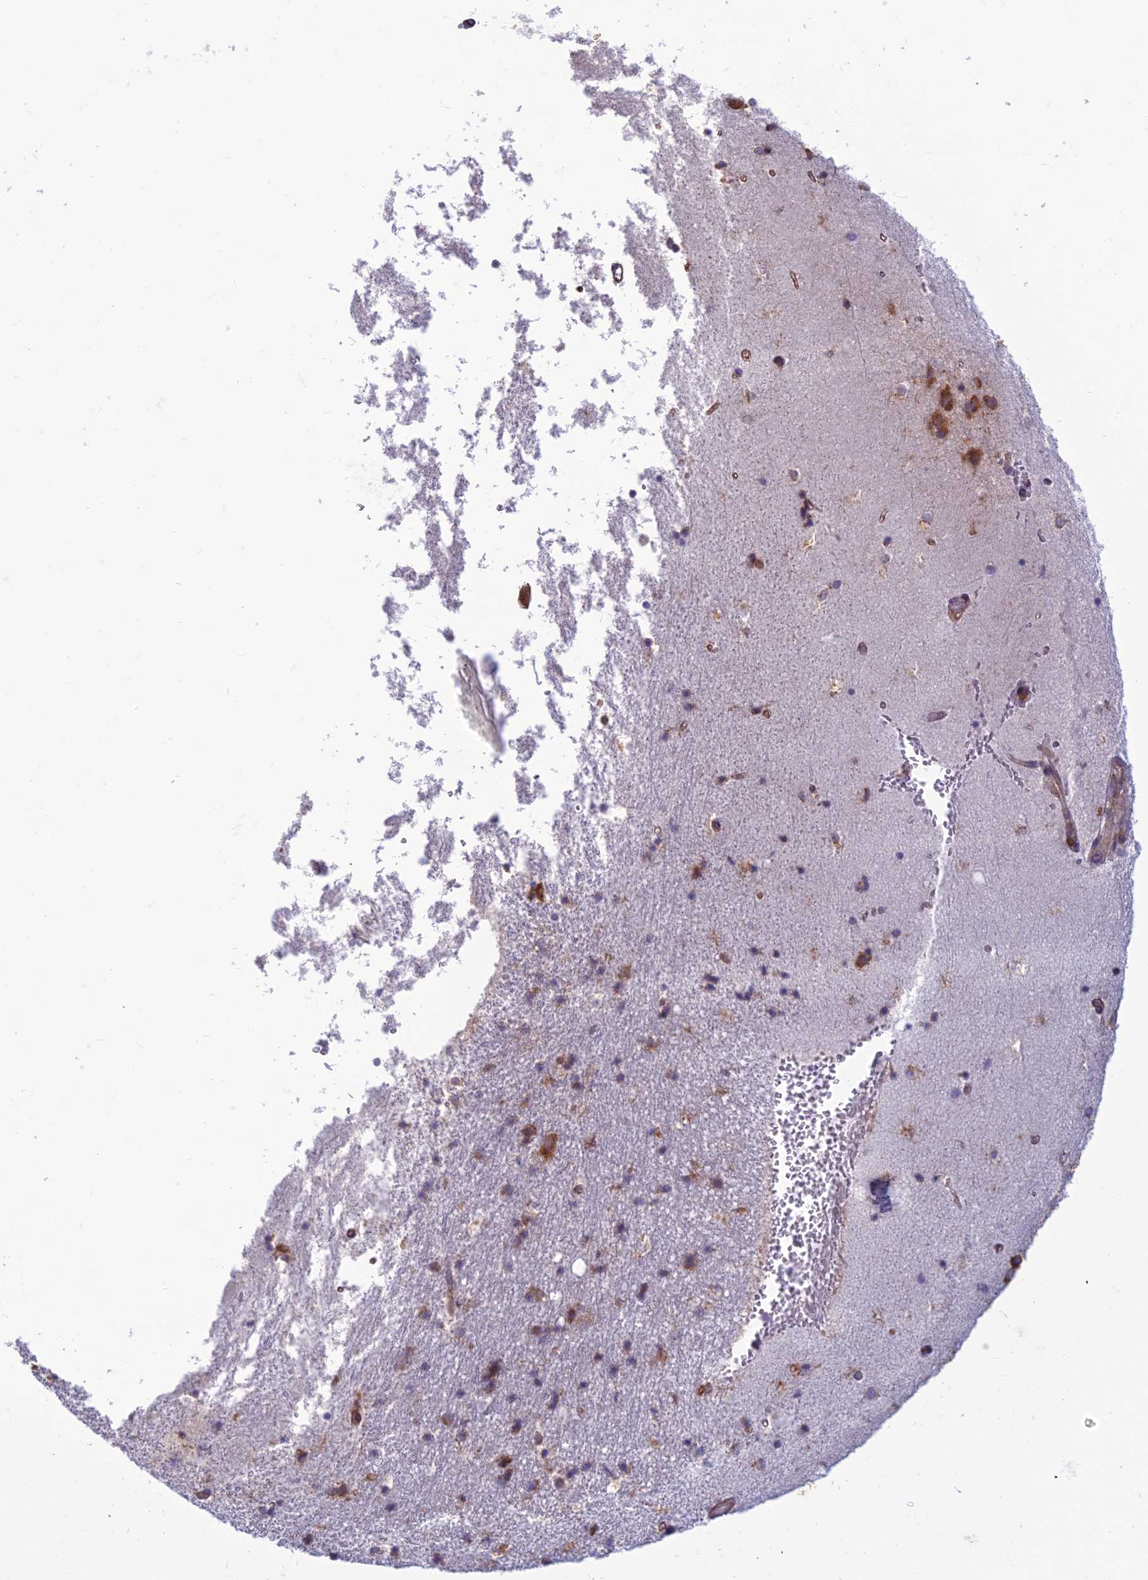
{"staining": {"intensity": "moderate", "quantity": "<25%", "location": "cytoplasmic/membranous"}, "tissue": "hippocampus", "cell_type": "Glial cells", "image_type": "normal", "snomed": [{"axis": "morphology", "description": "Normal tissue, NOS"}, {"axis": "topography", "description": "Hippocampus"}], "caption": "Moderate cytoplasmic/membranous positivity is present in approximately <25% of glial cells in benign hippocampus.", "gene": "RPL17", "patient": {"sex": "female", "age": 52}}